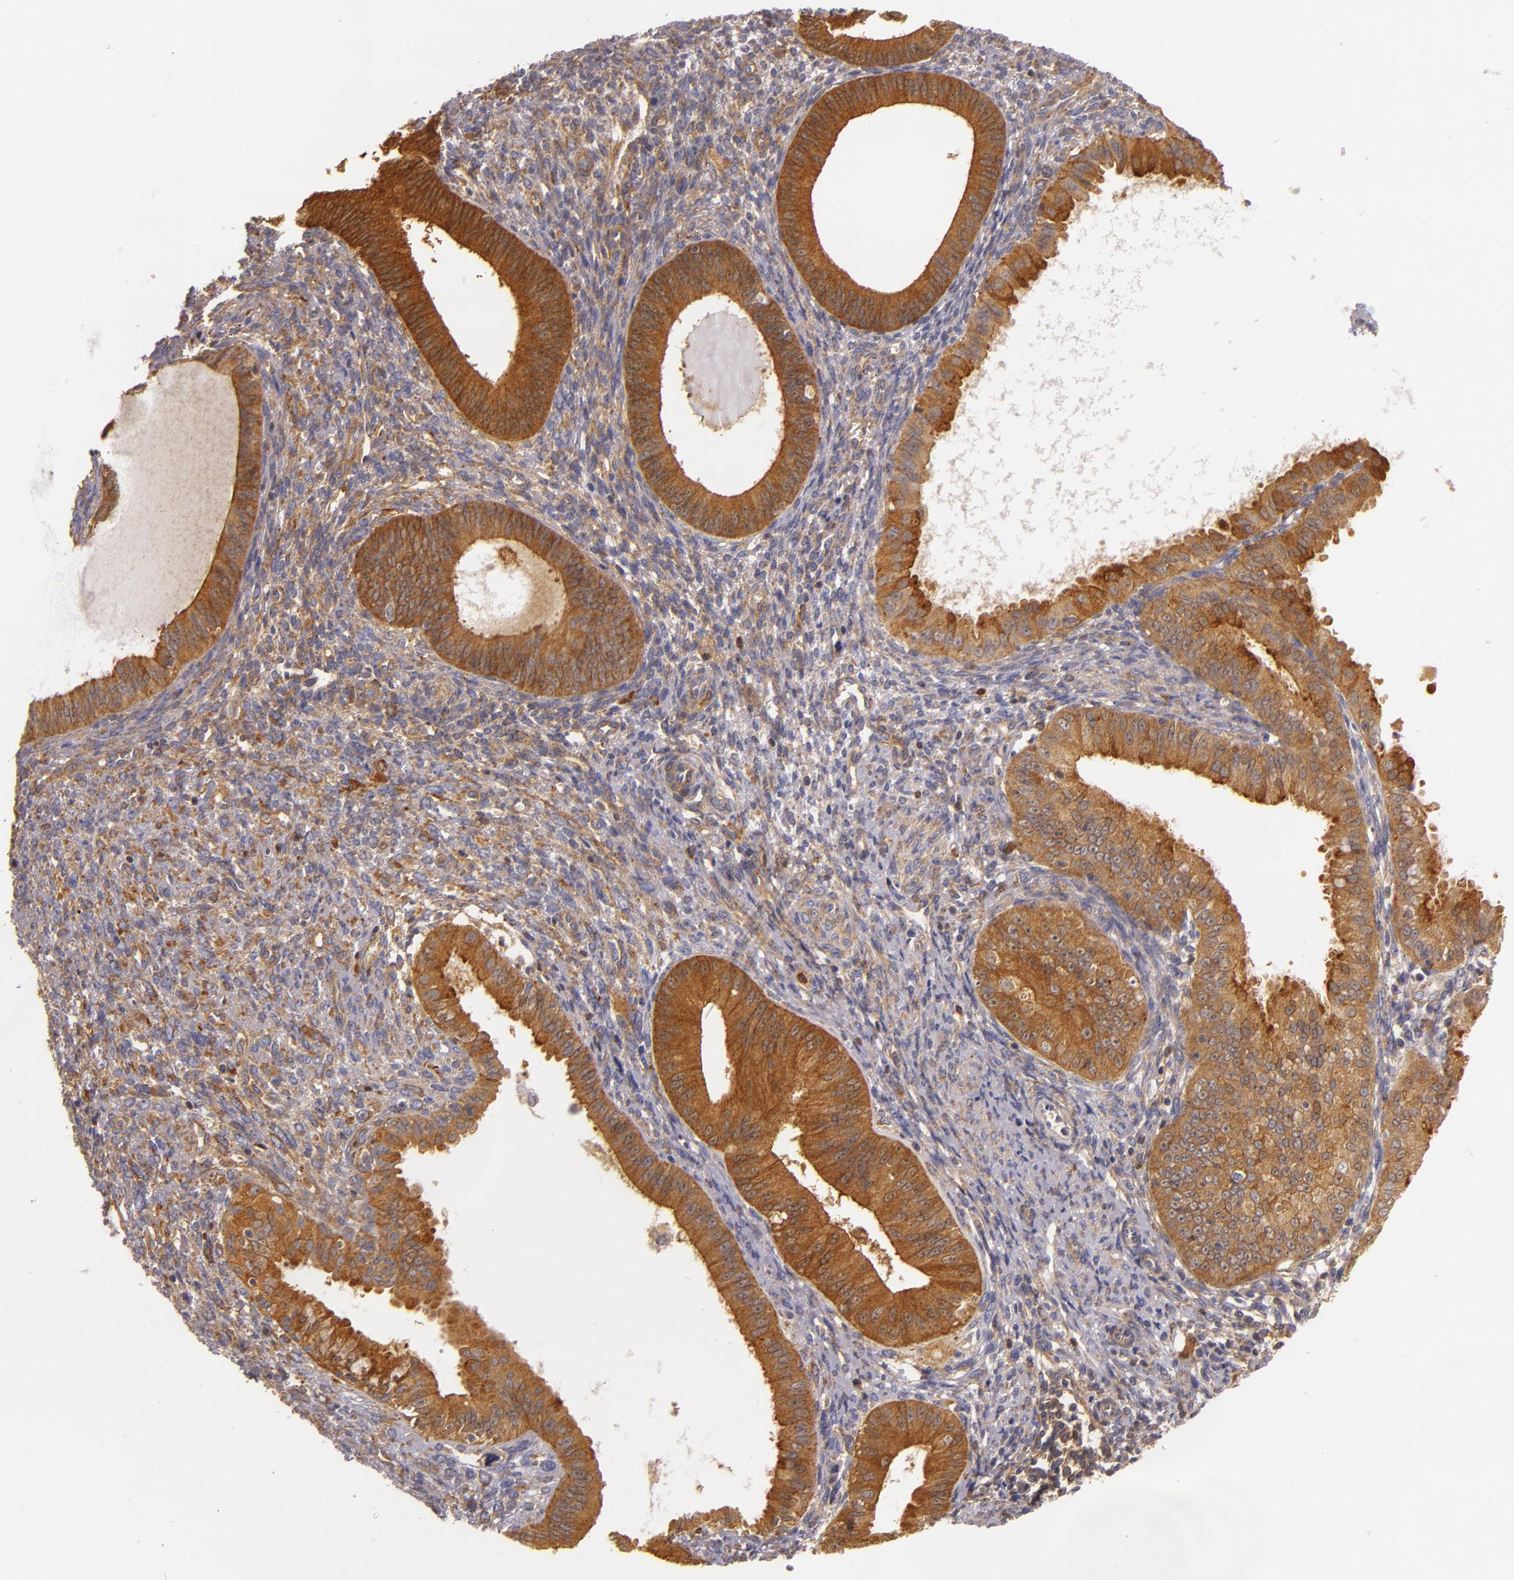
{"staining": {"intensity": "strong", "quantity": ">75%", "location": "nuclear"}, "tissue": "endometrial cancer", "cell_type": "Tumor cells", "image_type": "cancer", "snomed": [{"axis": "morphology", "description": "Adenocarcinoma, NOS"}, {"axis": "topography", "description": "Endometrium"}], "caption": "Endometrial cancer stained with DAB (3,3'-diaminobenzidine) immunohistochemistry (IHC) shows high levels of strong nuclear staining in about >75% of tumor cells. The staining is performed using DAB (3,3'-diaminobenzidine) brown chromogen to label protein expression. The nuclei are counter-stained blue using hematoxylin.", "gene": "TOM1", "patient": {"sex": "female", "age": 76}}